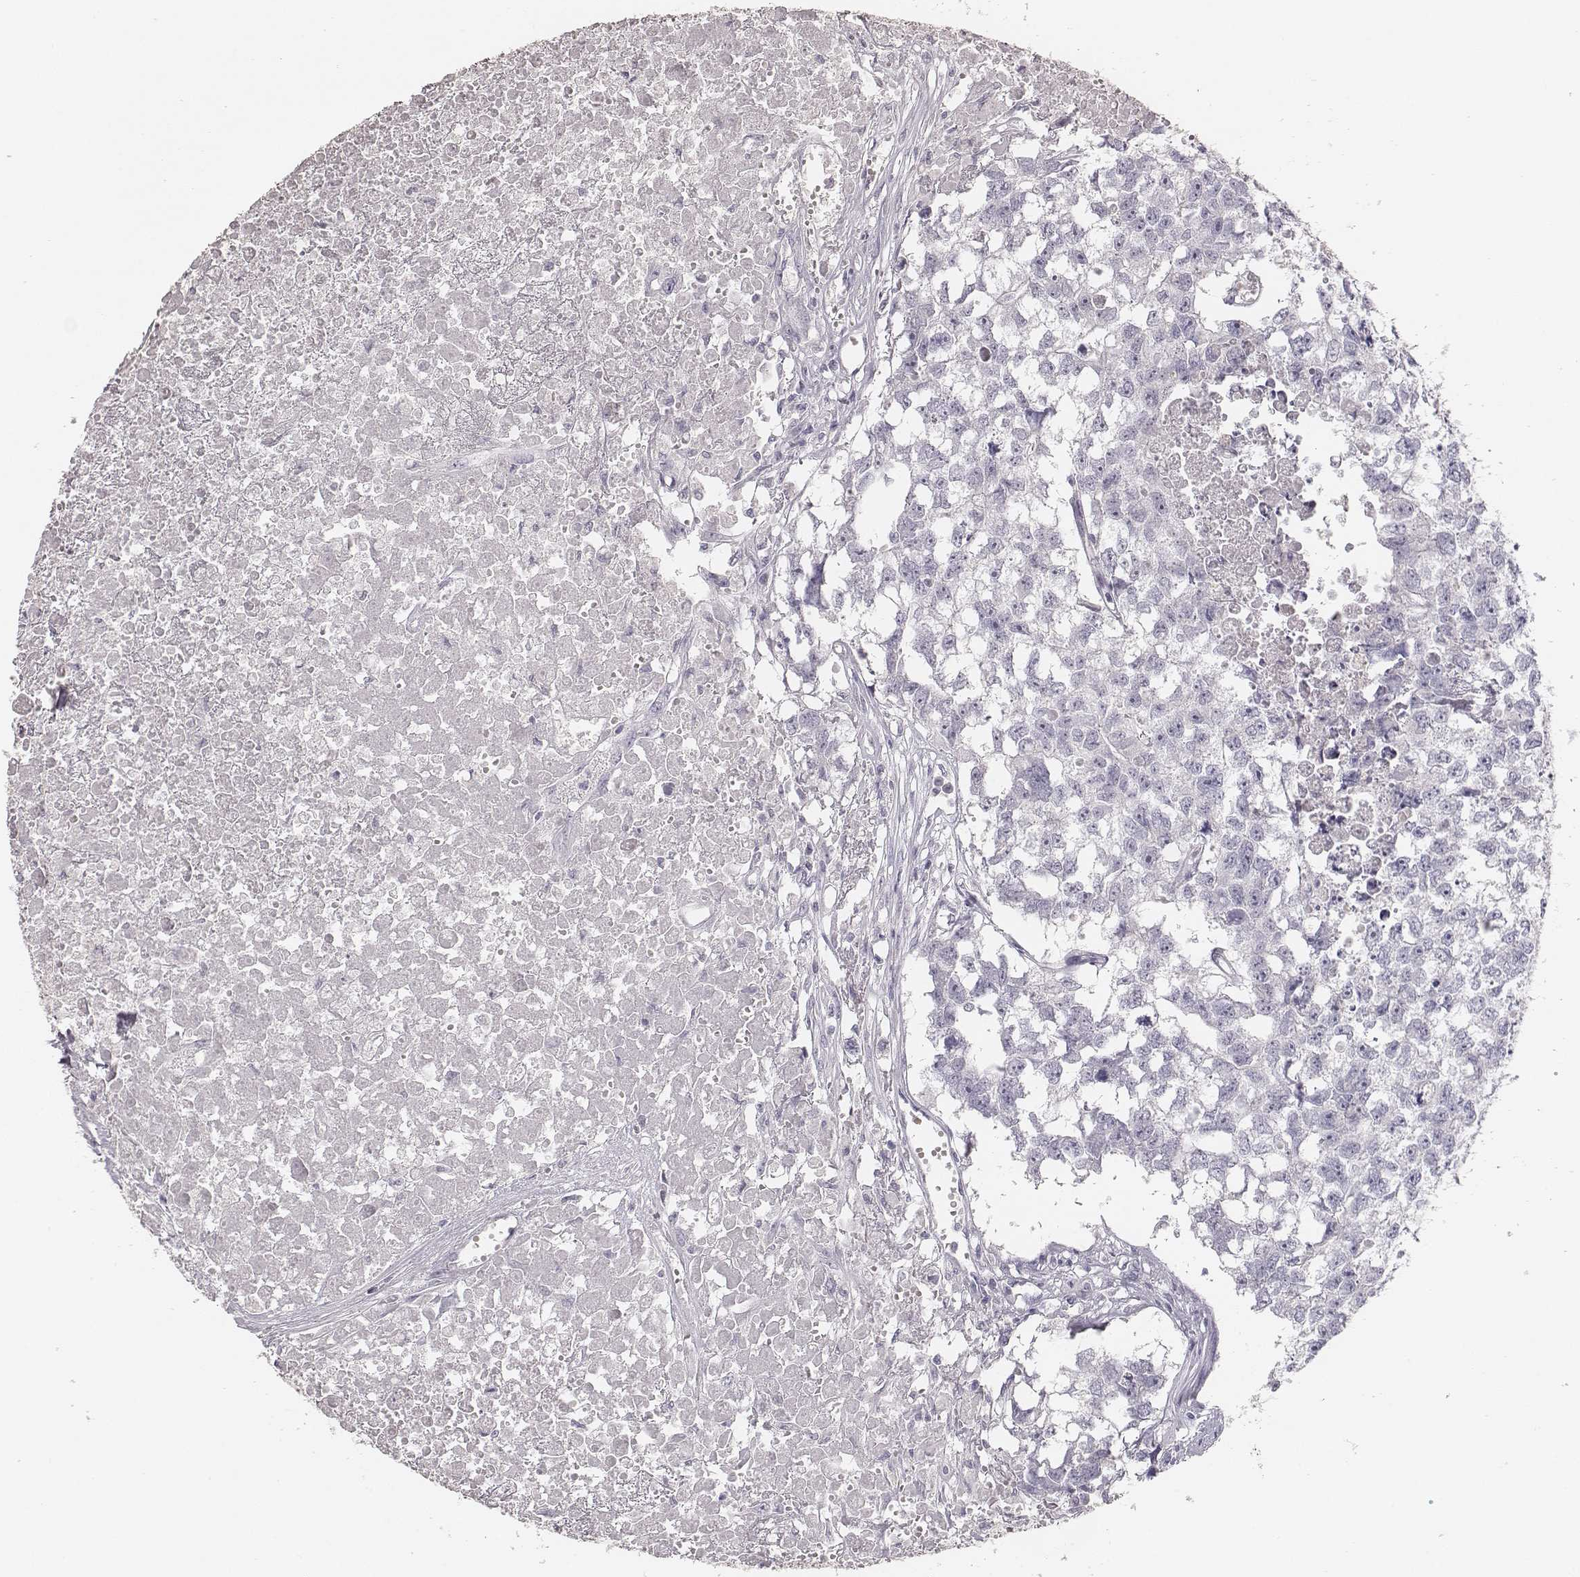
{"staining": {"intensity": "negative", "quantity": "none", "location": "none"}, "tissue": "testis cancer", "cell_type": "Tumor cells", "image_type": "cancer", "snomed": [{"axis": "morphology", "description": "Carcinoma, Embryonal, NOS"}, {"axis": "morphology", "description": "Teratoma, malignant, NOS"}, {"axis": "topography", "description": "Testis"}], "caption": "Immunohistochemistry micrograph of human testis cancer stained for a protein (brown), which exhibits no staining in tumor cells. Brightfield microscopy of IHC stained with DAB (3,3'-diaminobenzidine) (brown) and hematoxylin (blue), captured at high magnification.", "gene": "MYH6", "patient": {"sex": "male", "age": 44}}